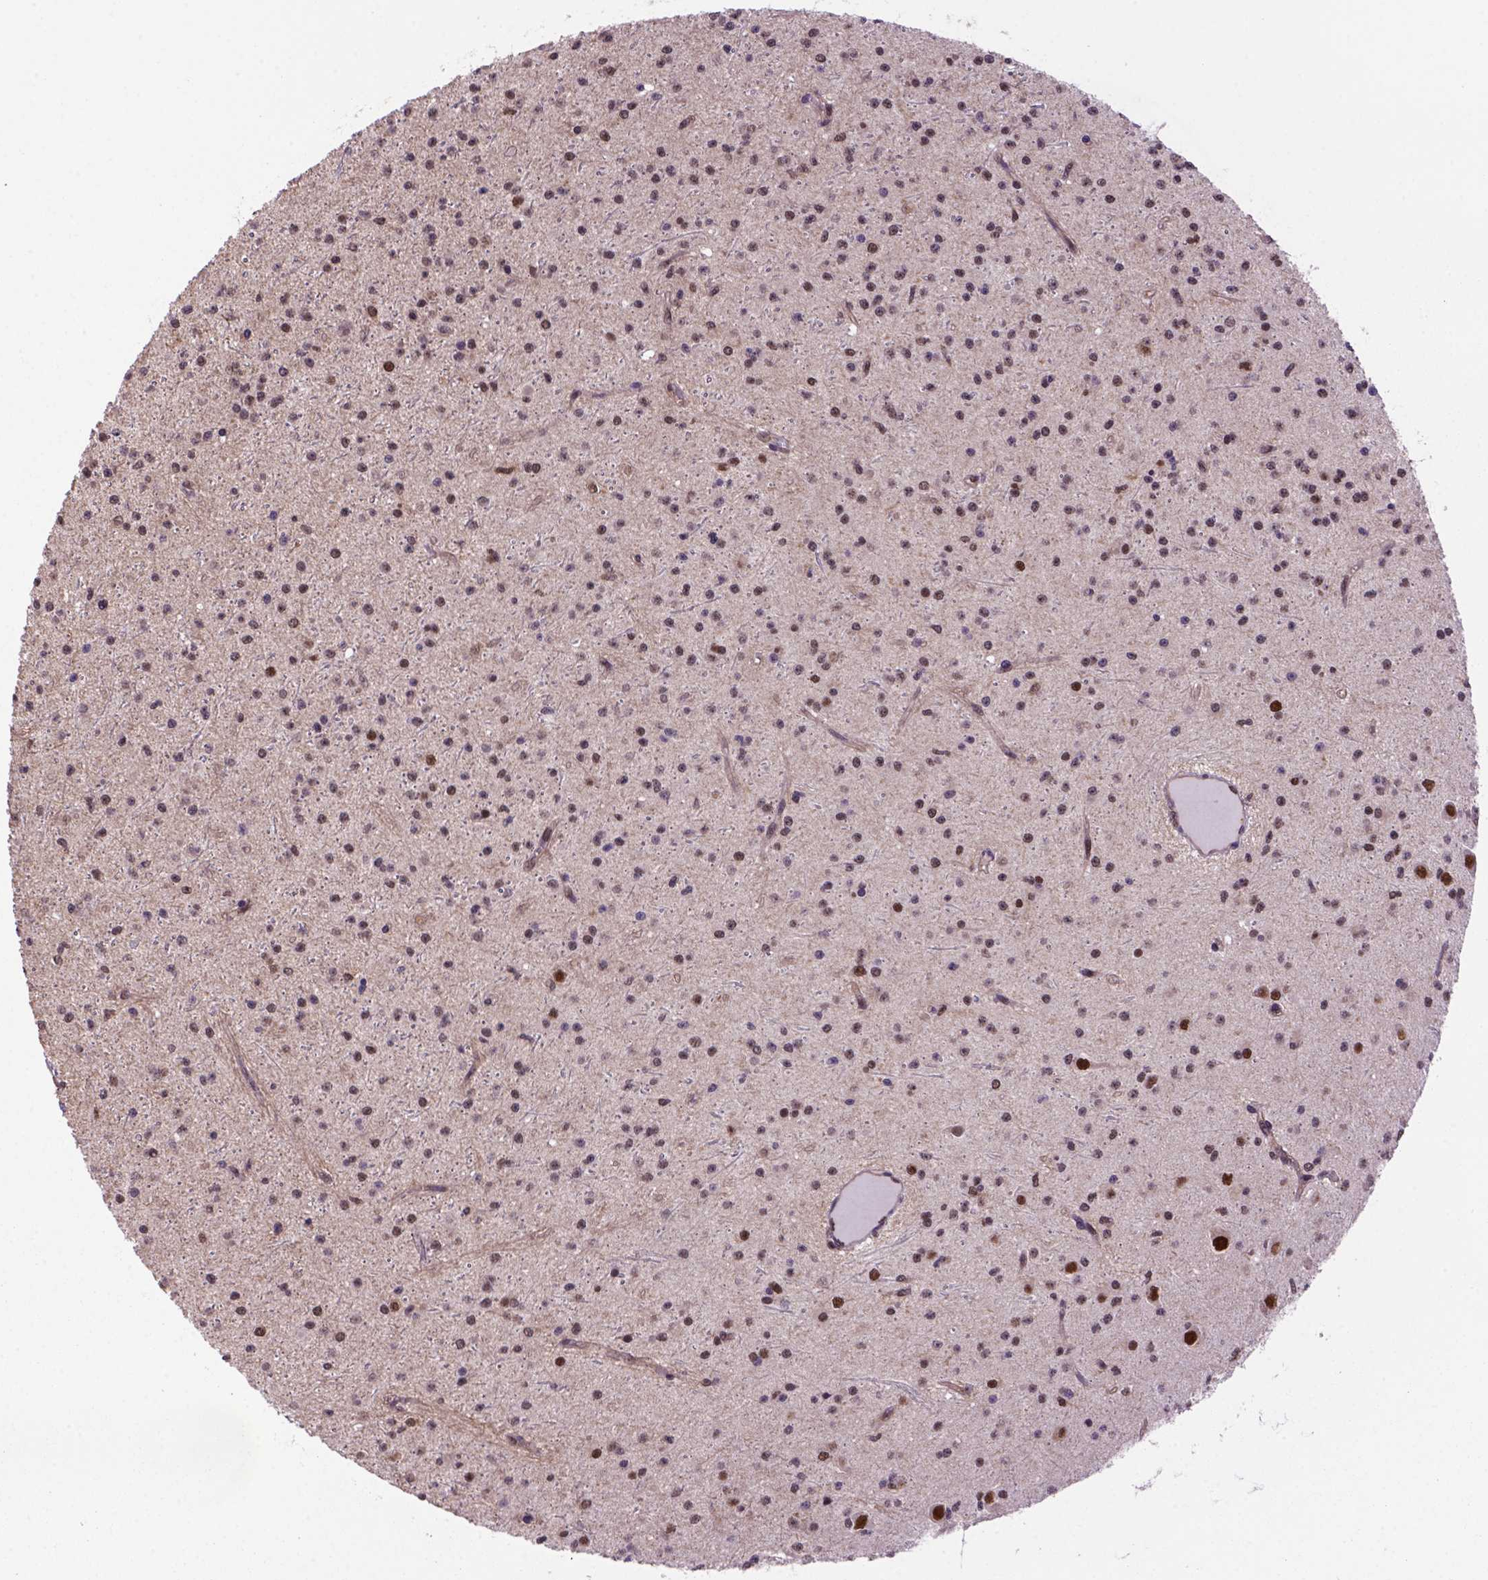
{"staining": {"intensity": "strong", "quantity": "25%-75%", "location": "nuclear"}, "tissue": "glioma", "cell_type": "Tumor cells", "image_type": "cancer", "snomed": [{"axis": "morphology", "description": "Glioma, malignant, Low grade"}, {"axis": "topography", "description": "Brain"}], "caption": "Human glioma stained with a brown dye exhibits strong nuclear positive staining in approximately 25%-75% of tumor cells.", "gene": "PSMC2", "patient": {"sex": "male", "age": 27}}